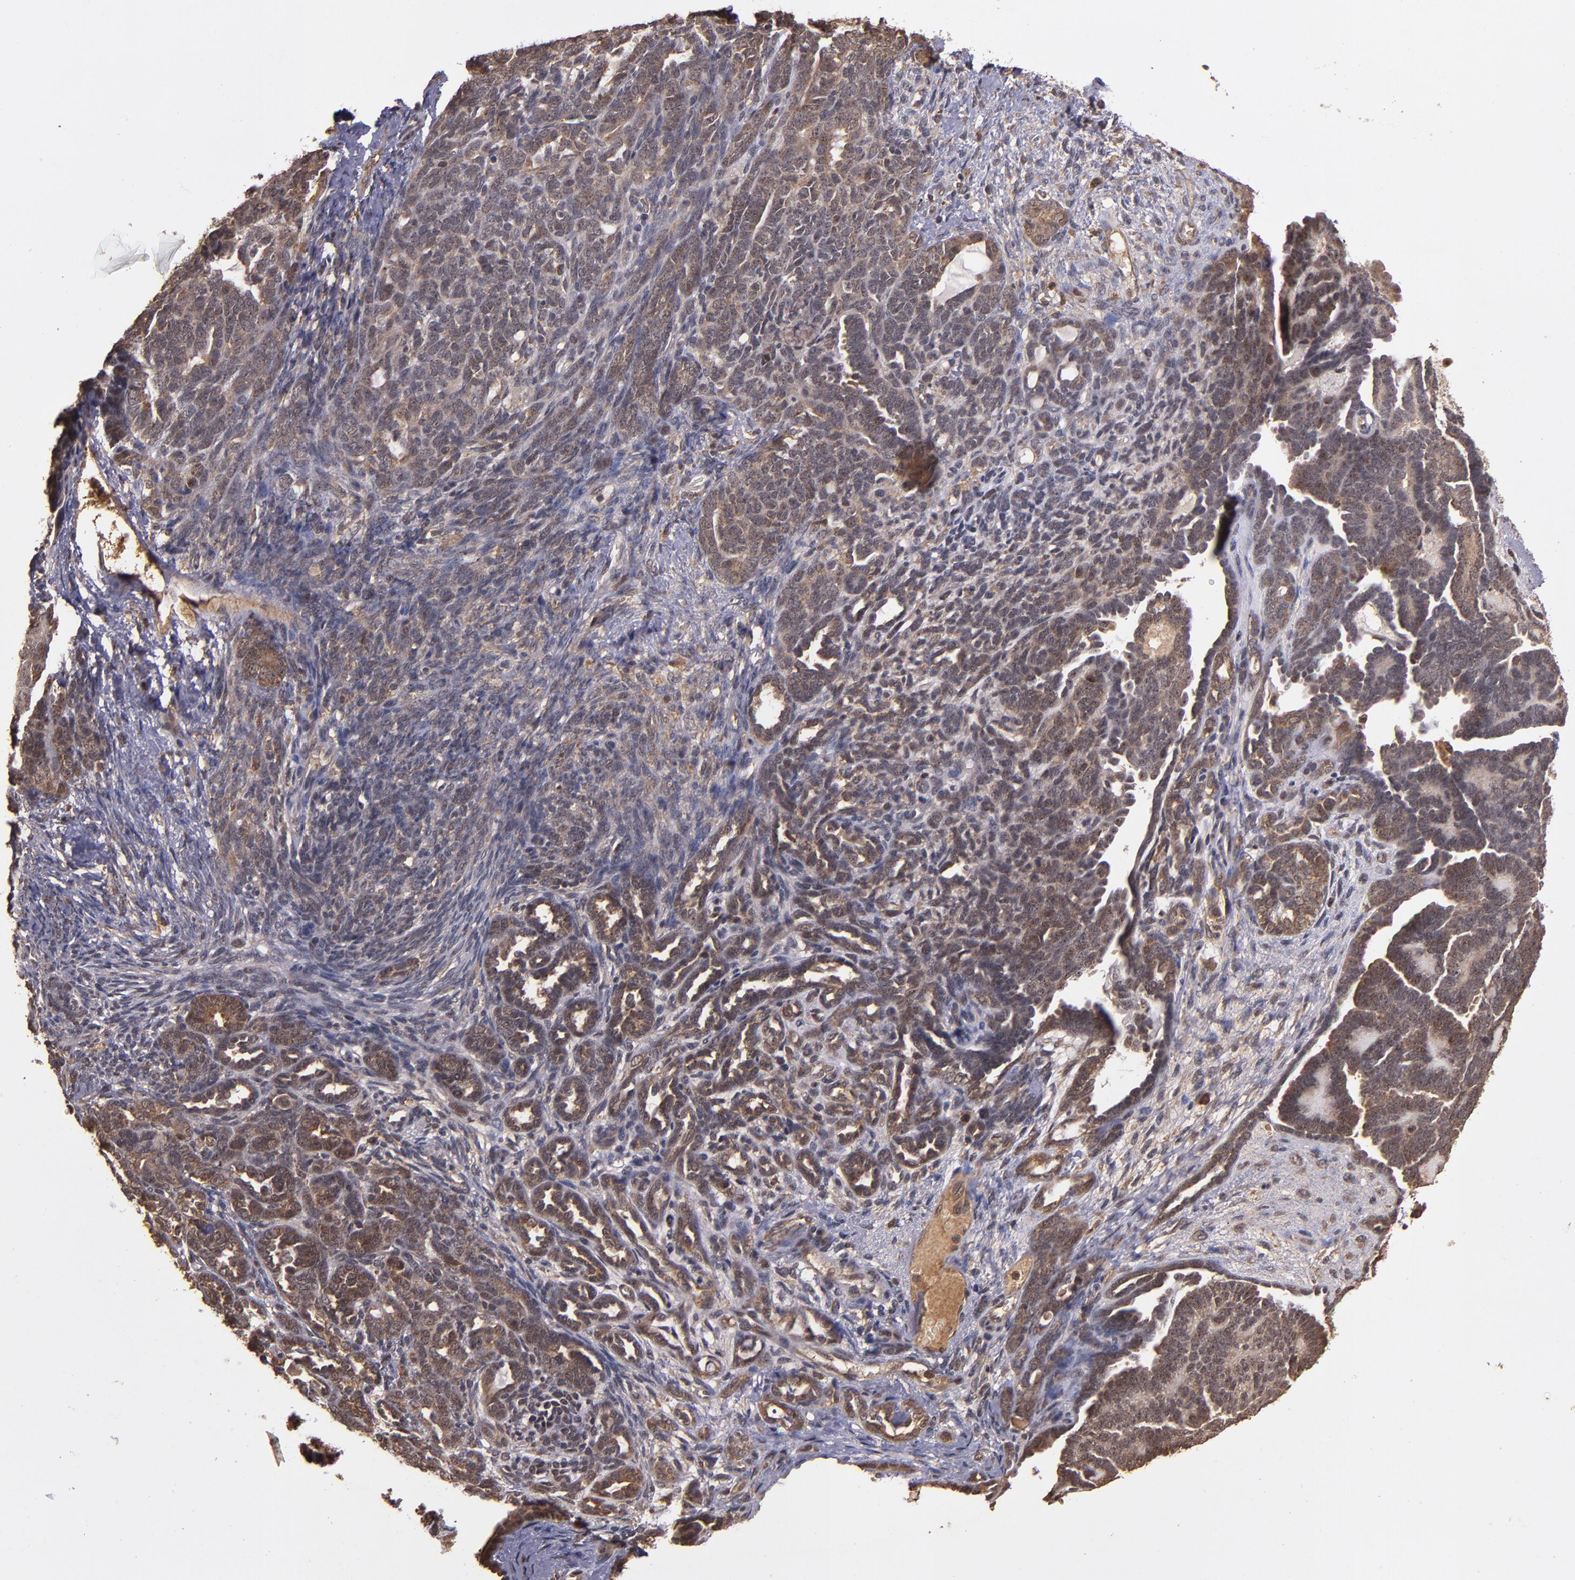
{"staining": {"intensity": "weak", "quantity": ">75%", "location": "cytoplasmic/membranous,nuclear"}, "tissue": "endometrial cancer", "cell_type": "Tumor cells", "image_type": "cancer", "snomed": [{"axis": "morphology", "description": "Neoplasm, malignant, NOS"}, {"axis": "topography", "description": "Endometrium"}], "caption": "IHC of endometrial neoplasm (malignant) demonstrates low levels of weak cytoplasmic/membranous and nuclear positivity in about >75% of tumor cells.", "gene": "RIOK3", "patient": {"sex": "female", "age": 74}}